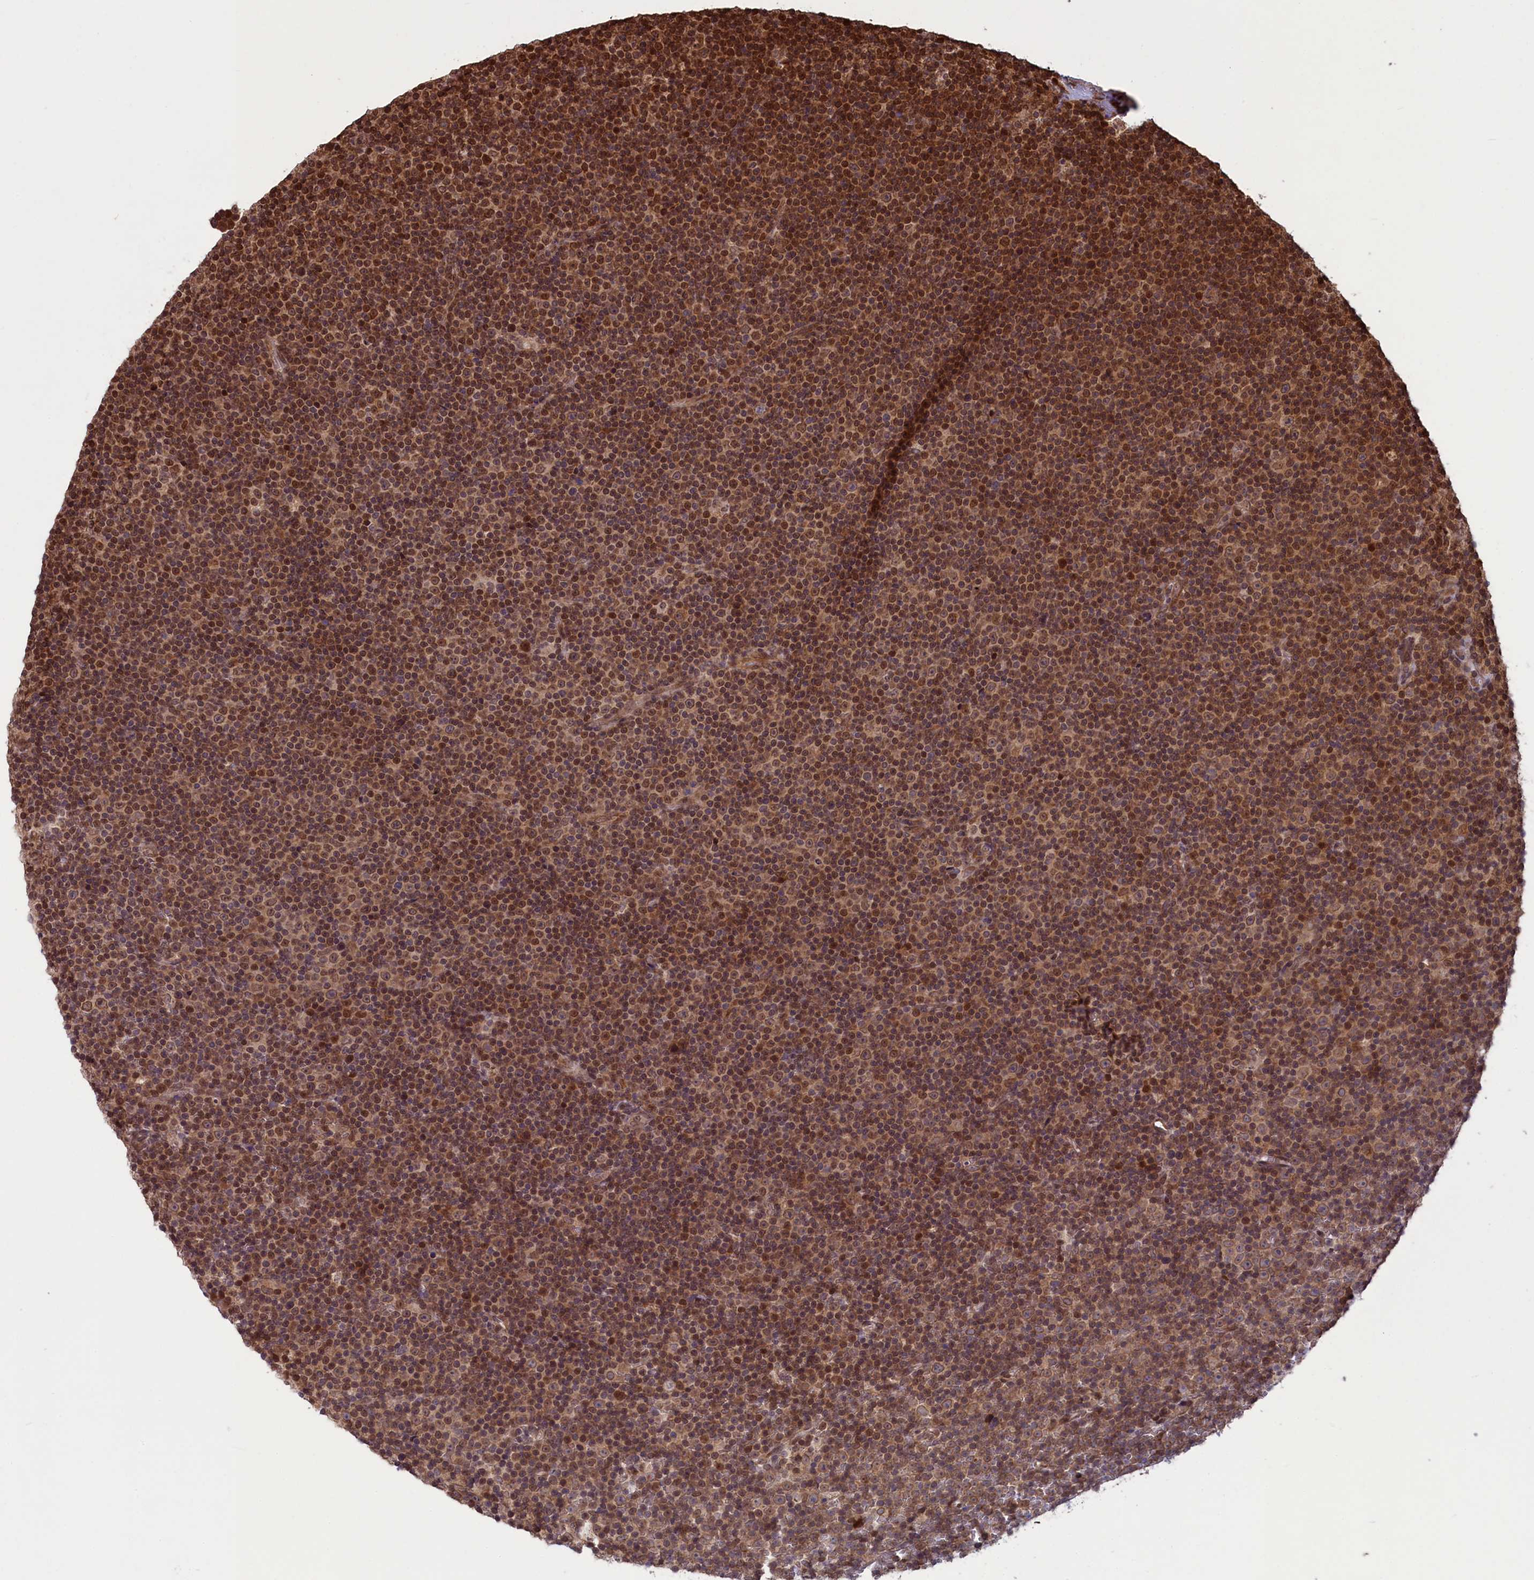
{"staining": {"intensity": "moderate", "quantity": ">75%", "location": "cytoplasmic/membranous,nuclear"}, "tissue": "lymphoma", "cell_type": "Tumor cells", "image_type": "cancer", "snomed": [{"axis": "morphology", "description": "Malignant lymphoma, non-Hodgkin's type, Low grade"}, {"axis": "topography", "description": "Lymph node"}], "caption": "Immunohistochemical staining of lymphoma exhibits medium levels of moderate cytoplasmic/membranous and nuclear expression in approximately >75% of tumor cells.", "gene": "NAE1", "patient": {"sex": "female", "age": 67}}